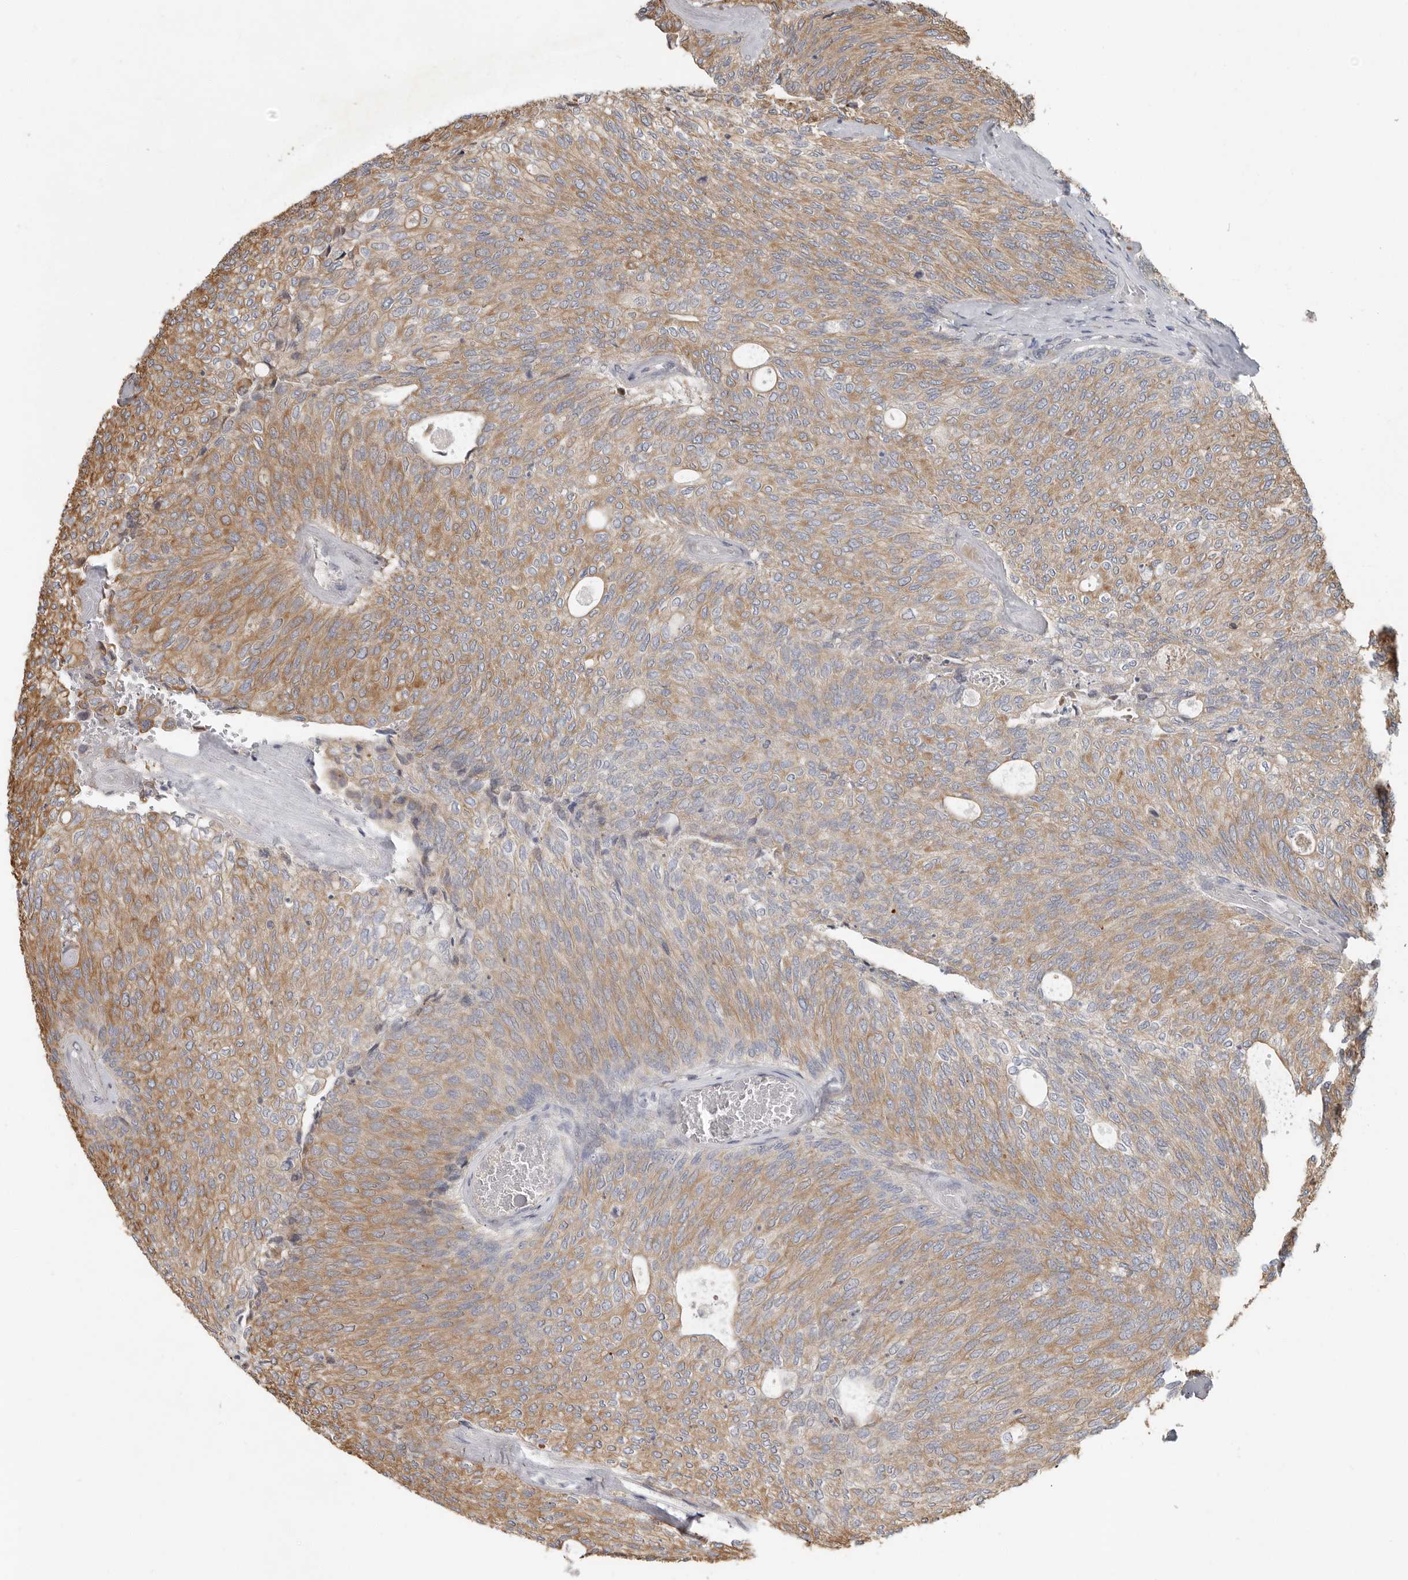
{"staining": {"intensity": "moderate", "quantity": ">75%", "location": "cytoplasmic/membranous"}, "tissue": "urothelial cancer", "cell_type": "Tumor cells", "image_type": "cancer", "snomed": [{"axis": "morphology", "description": "Urothelial carcinoma, Low grade"}, {"axis": "topography", "description": "Urinary bladder"}], "caption": "This histopathology image reveals immunohistochemistry (IHC) staining of human urothelial carcinoma (low-grade), with medium moderate cytoplasmic/membranous staining in approximately >75% of tumor cells.", "gene": "UNK", "patient": {"sex": "female", "age": 79}}